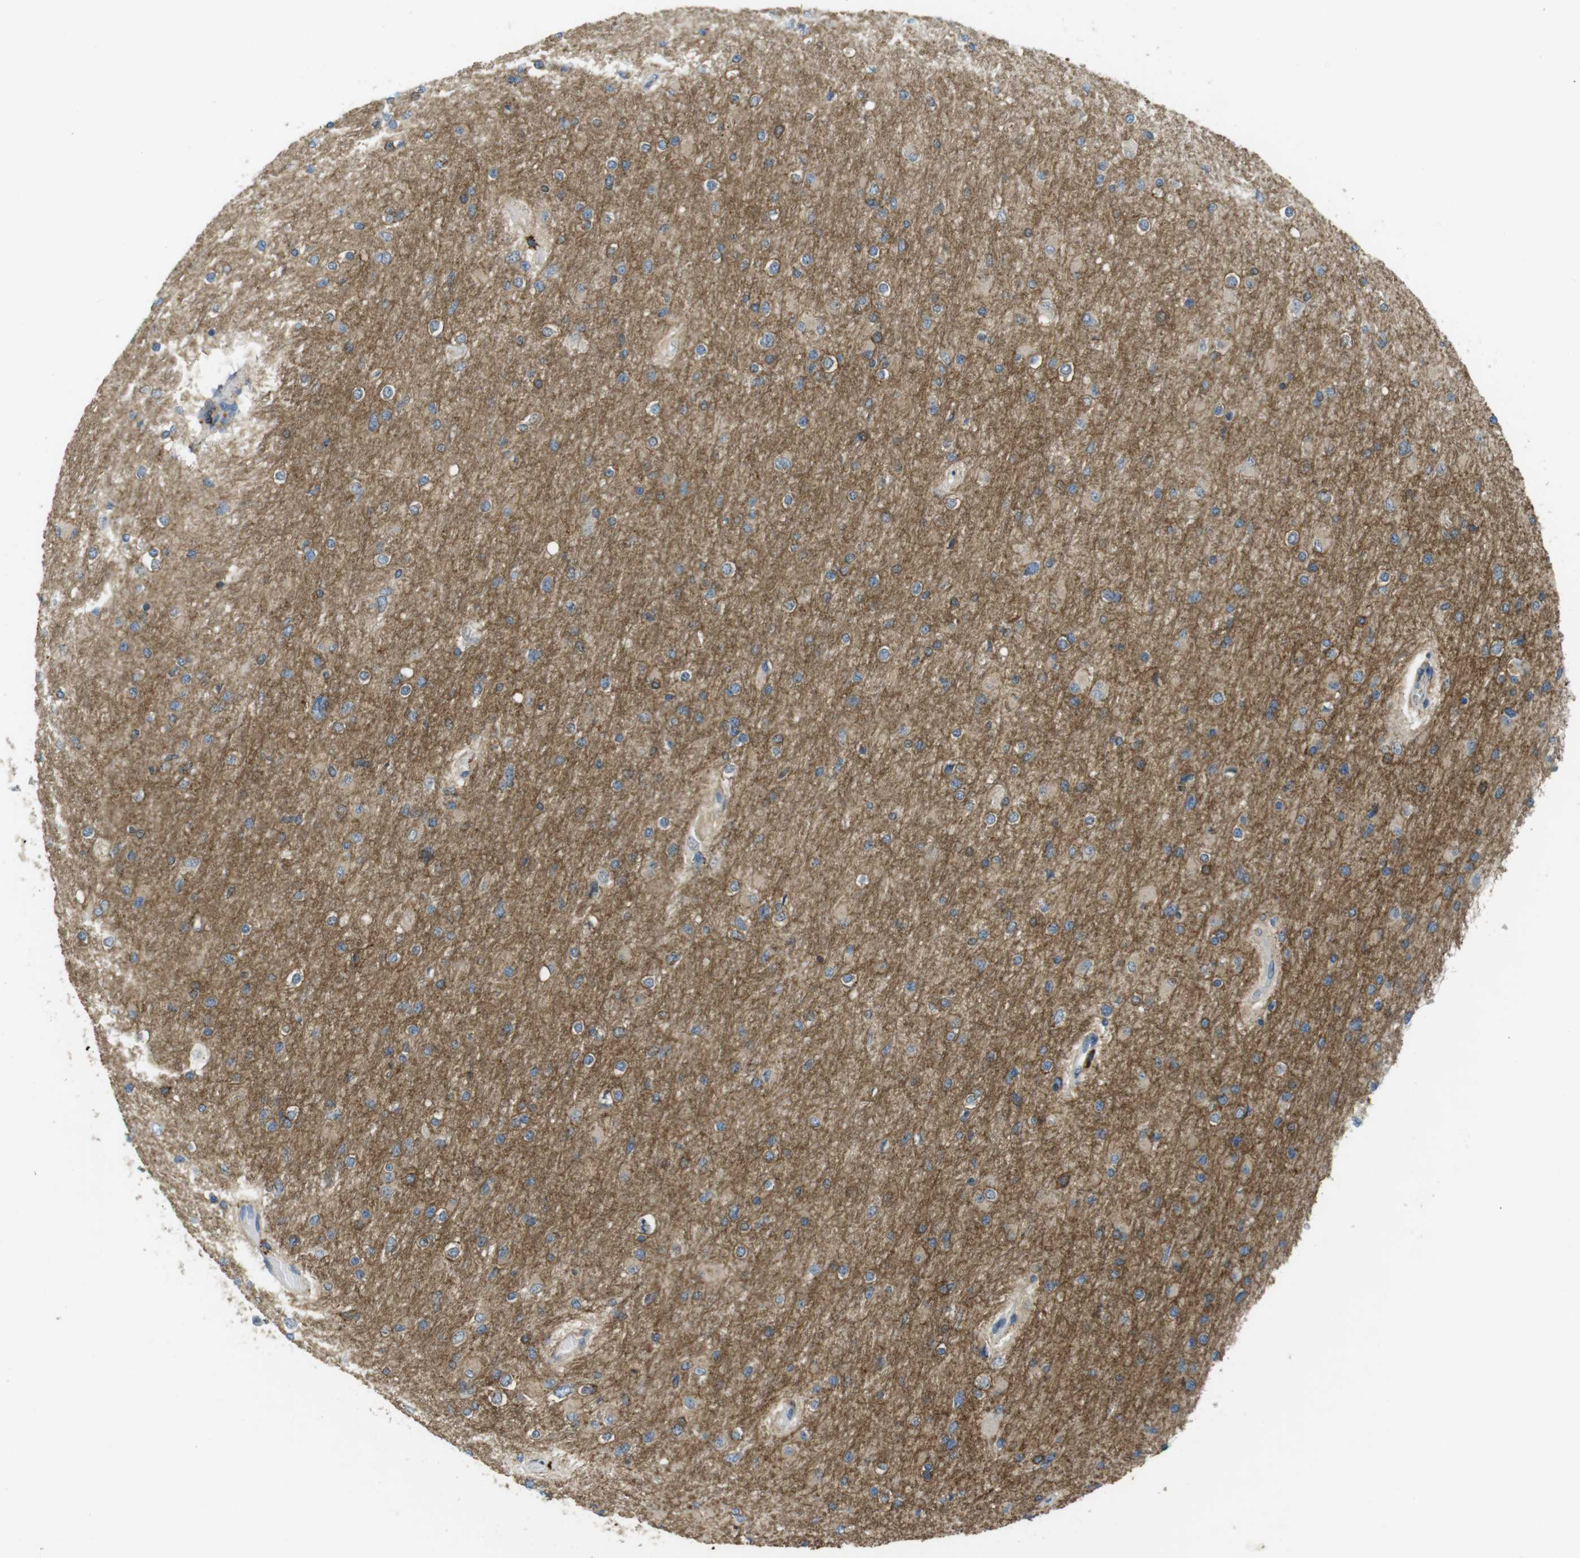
{"staining": {"intensity": "moderate", "quantity": "<25%", "location": "cytoplasmic/membranous"}, "tissue": "glioma", "cell_type": "Tumor cells", "image_type": "cancer", "snomed": [{"axis": "morphology", "description": "Glioma, malignant, High grade"}, {"axis": "topography", "description": "Cerebral cortex"}], "caption": "Immunohistochemical staining of human malignant high-grade glioma demonstrates low levels of moderate cytoplasmic/membranous expression in about <25% of tumor cells. Using DAB (3,3'-diaminobenzidine) (brown) and hematoxylin (blue) stains, captured at high magnification using brightfield microscopy.", "gene": "BRI3BP", "patient": {"sex": "female", "age": 36}}